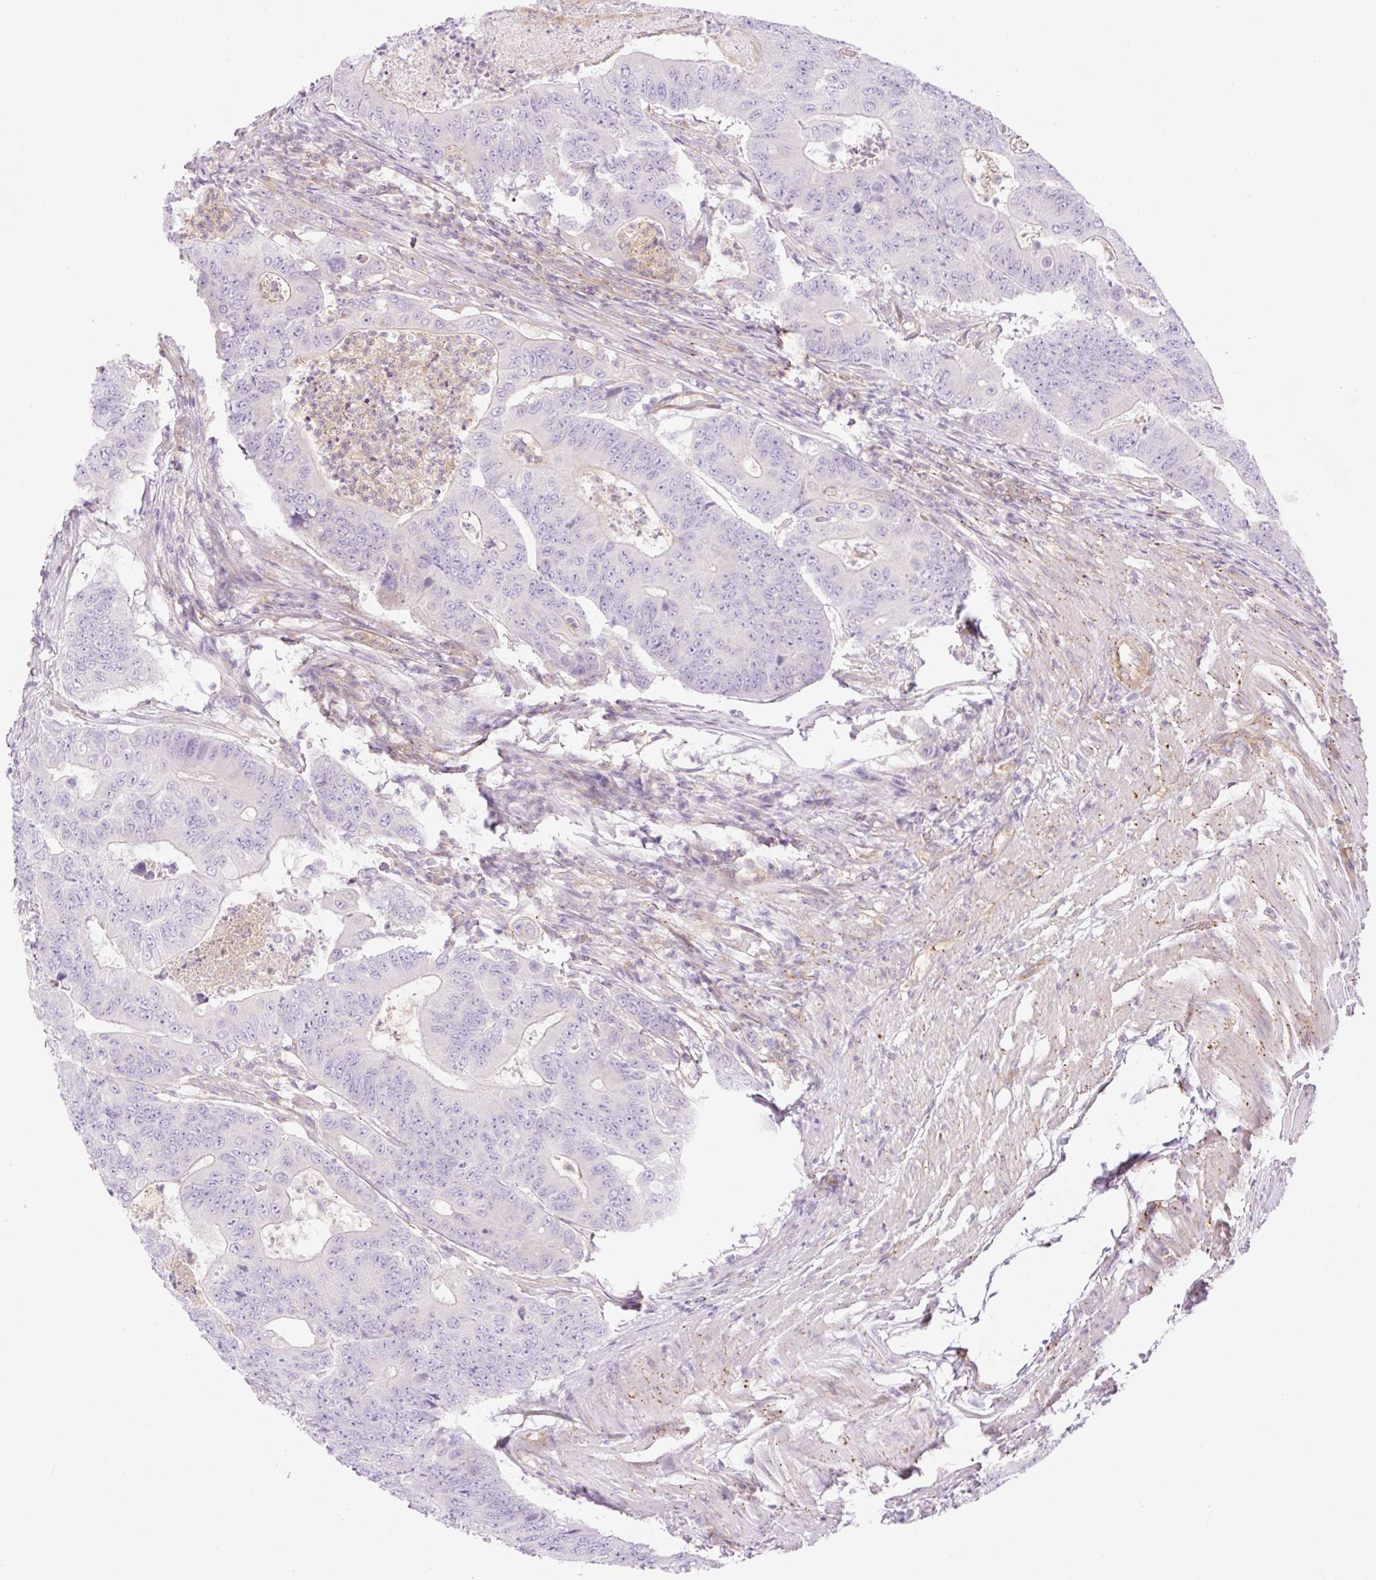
{"staining": {"intensity": "negative", "quantity": "none", "location": "none"}, "tissue": "colorectal cancer", "cell_type": "Tumor cells", "image_type": "cancer", "snomed": [{"axis": "morphology", "description": "Adenocarcinoma, NOS"}, {"axis": "topography", "description": "Colon"}], "caption": "The image displays no staining of tumor cells in adenocarcinoma (colorectal).", "gene": "EHD3", "patient": {"sex": "female", "age": 48}}